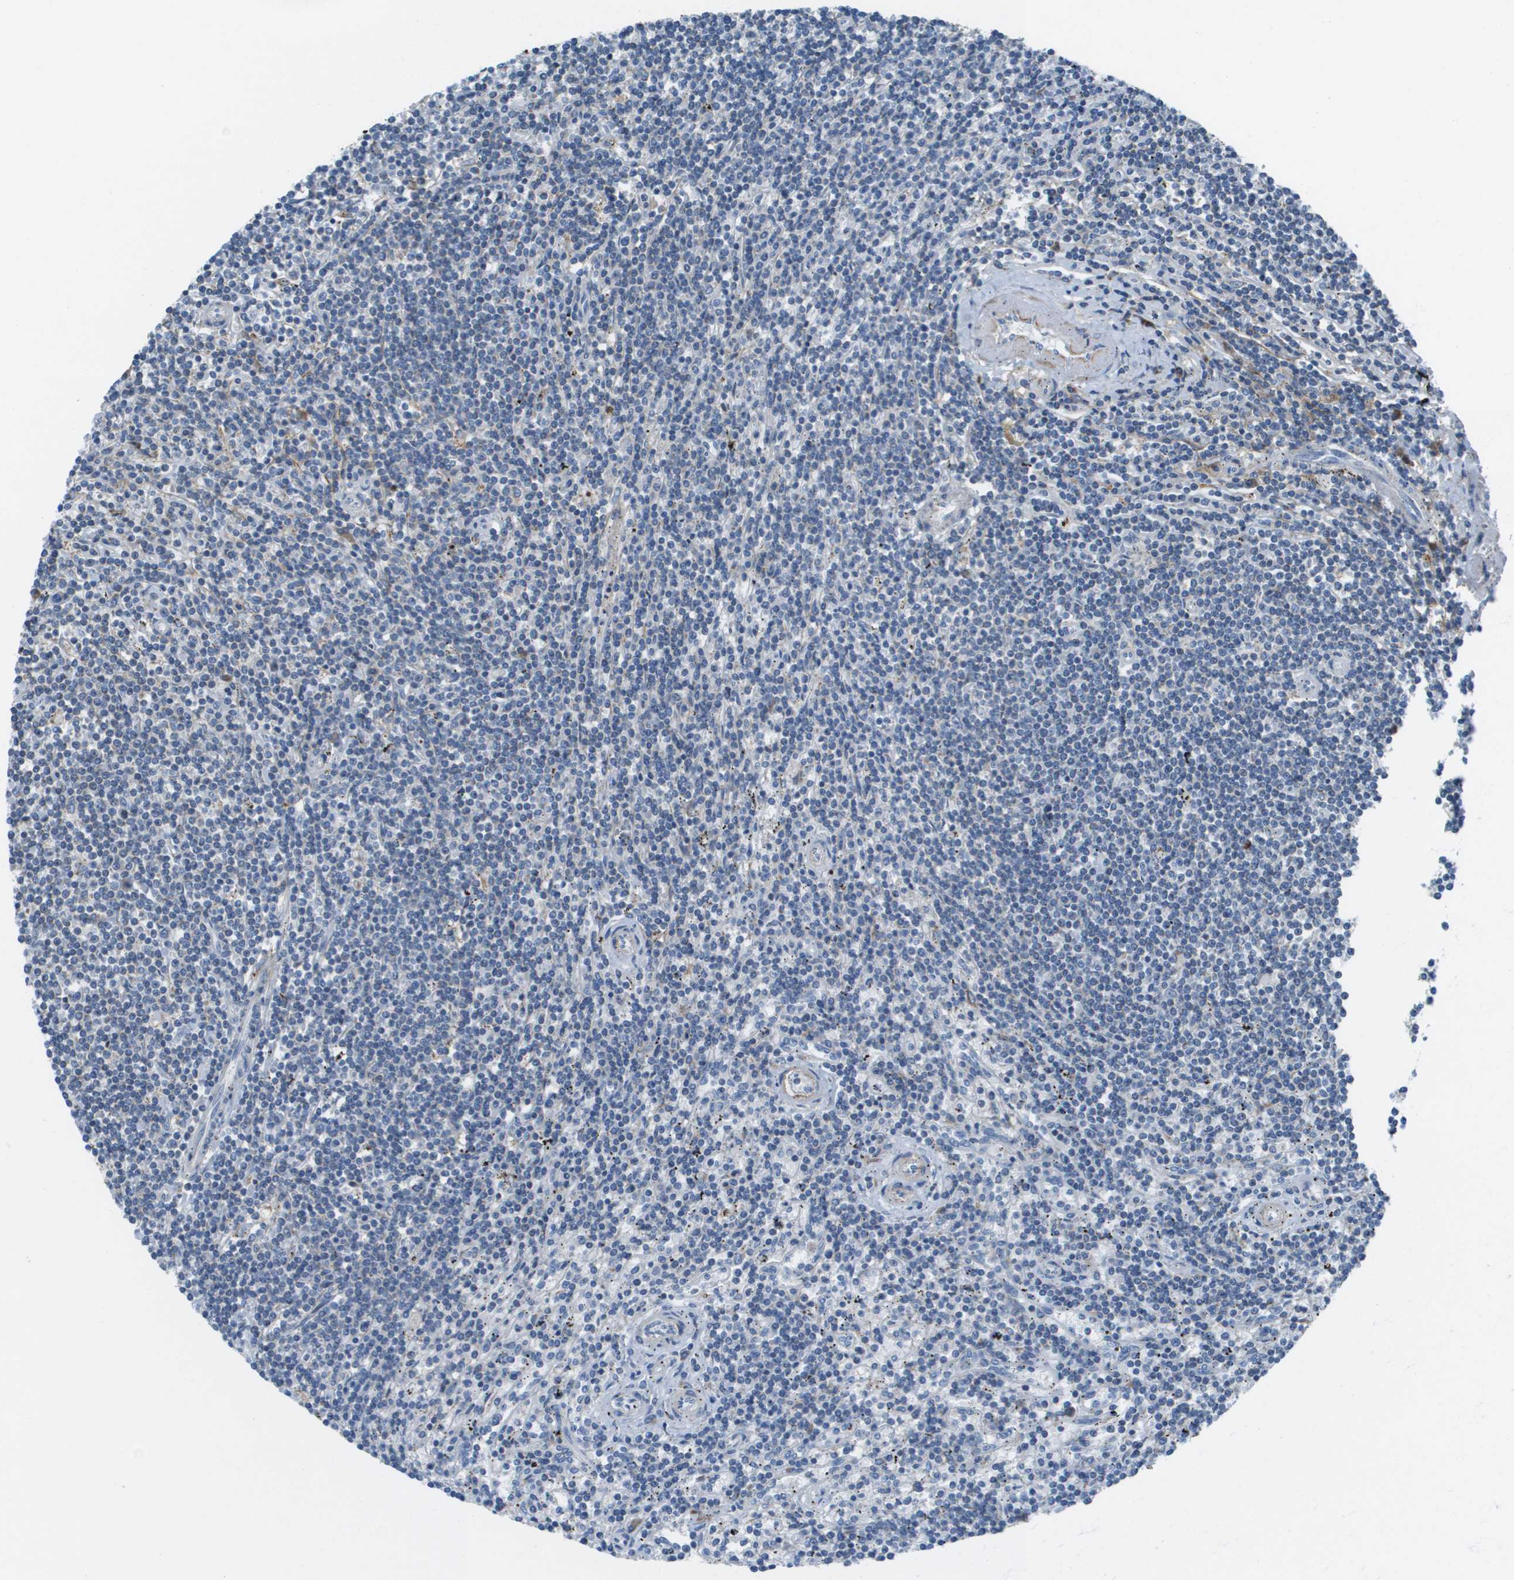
{"staining": {"intensity": "negative", "quantity": "none", "location": "none"}, "tissue": "lymphoma", "cell_type": "Tumor cells", "image_type": "cancer", "snomed": [{"axis": "morphology", "description": "Malignant lymphoma, non-Hodgkin's type, Low grade"}, {"axis": "topography", "description": "Spleen"}], "caption": "Tumor cells are negative for protein expression in human lymphoma.", "gene": "GALNT6", "patient": {"sex": "male", "age": 76}}